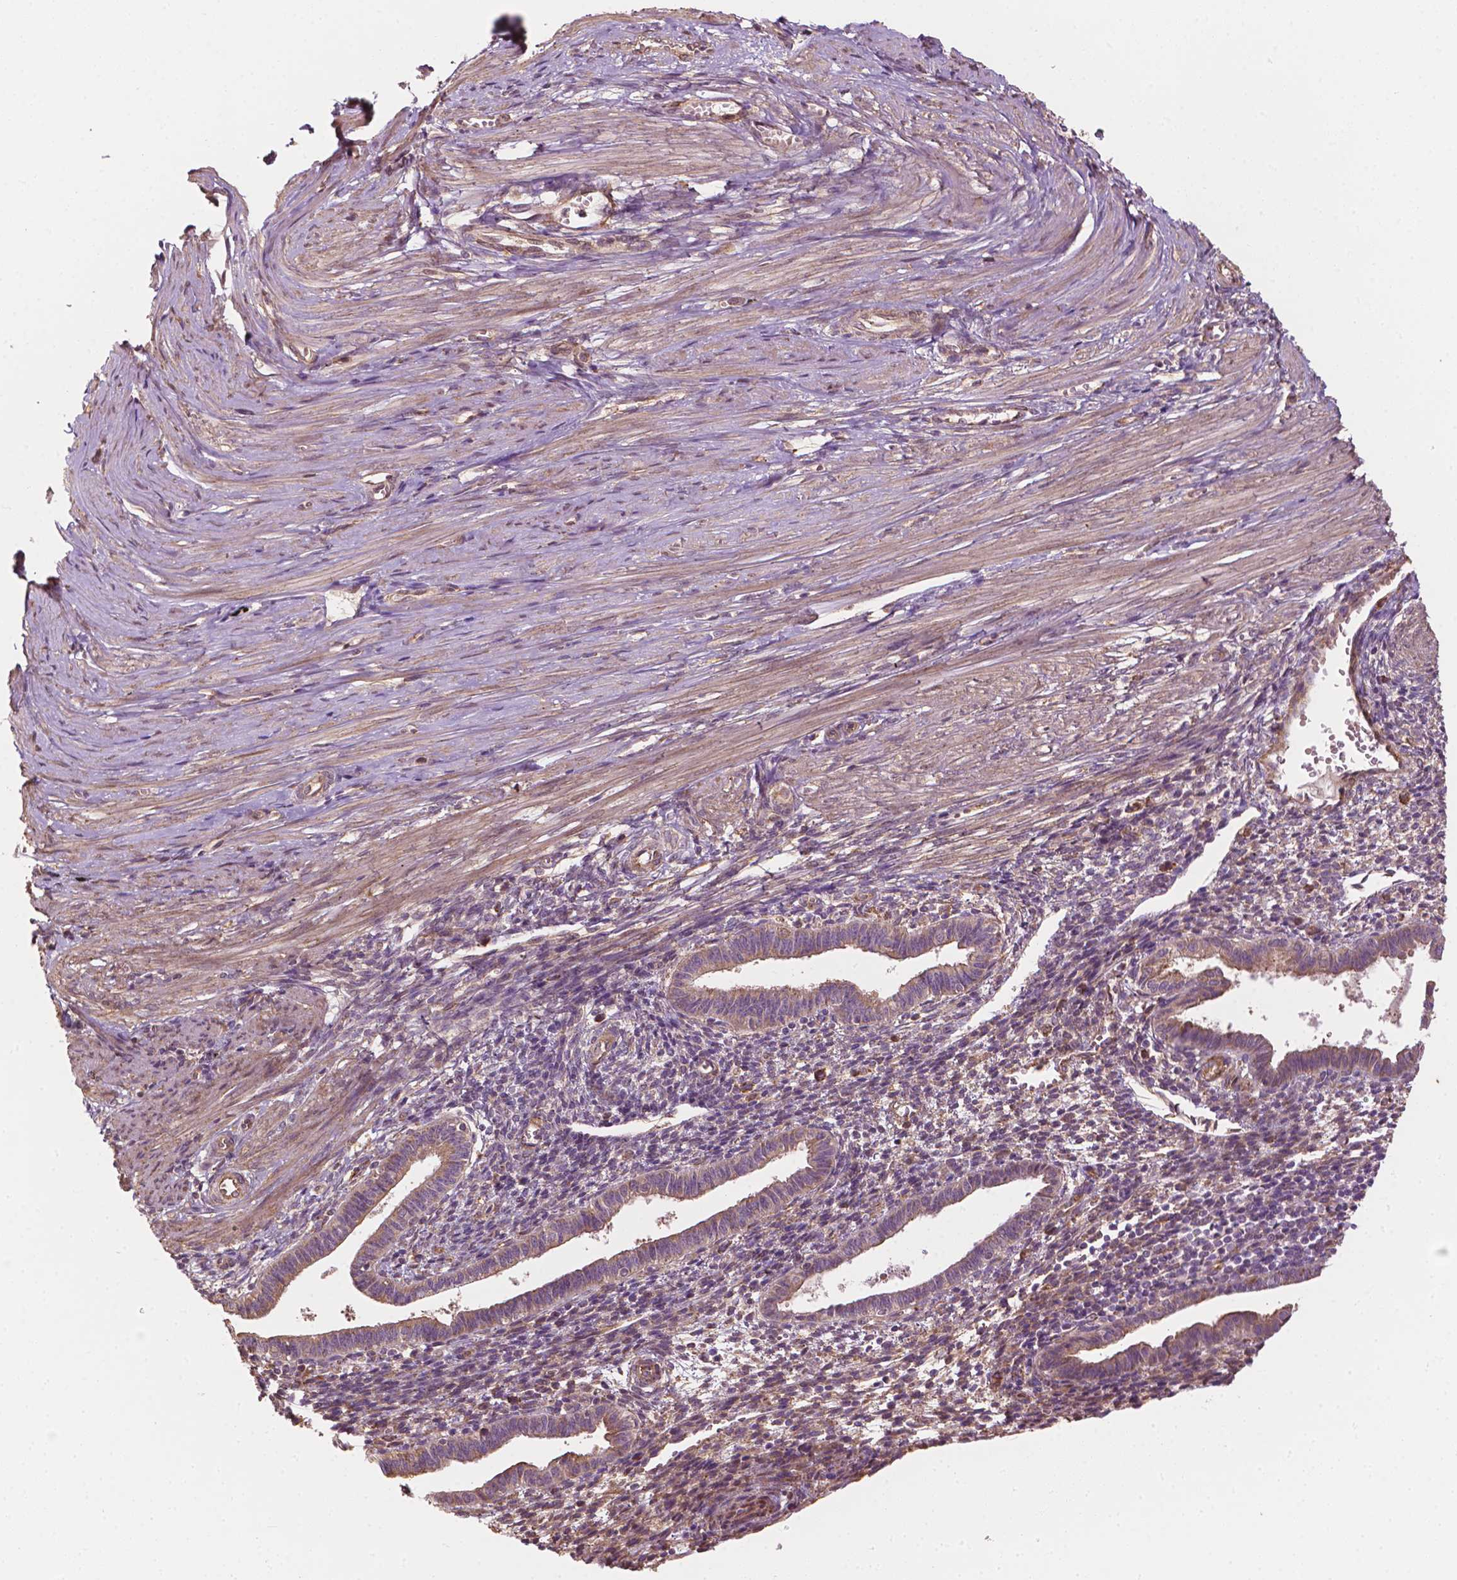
{"staining": {"intensity": "weak", "quantity": "25%-75%", "location": "cytoplasmic/membranous"}, "tissue": "endometrium", "cell_type": "Cells in endometrial stroma", "image_type": "normal", "snomed": [{"axis": "morphology", "description": "Normal tissue, NOS"}, {"axis": "topography", "description": "Endometrium"}], "caption": "Immunohistochemical staining of normal endometrium reveals 25%-75% levels of weak cytoplasmic/membranous protein expression in approximately 25%-75% of cells in endometrial stroma.", "gene": "G3BP1", "patient": {"sex": "female", "age": 37}}